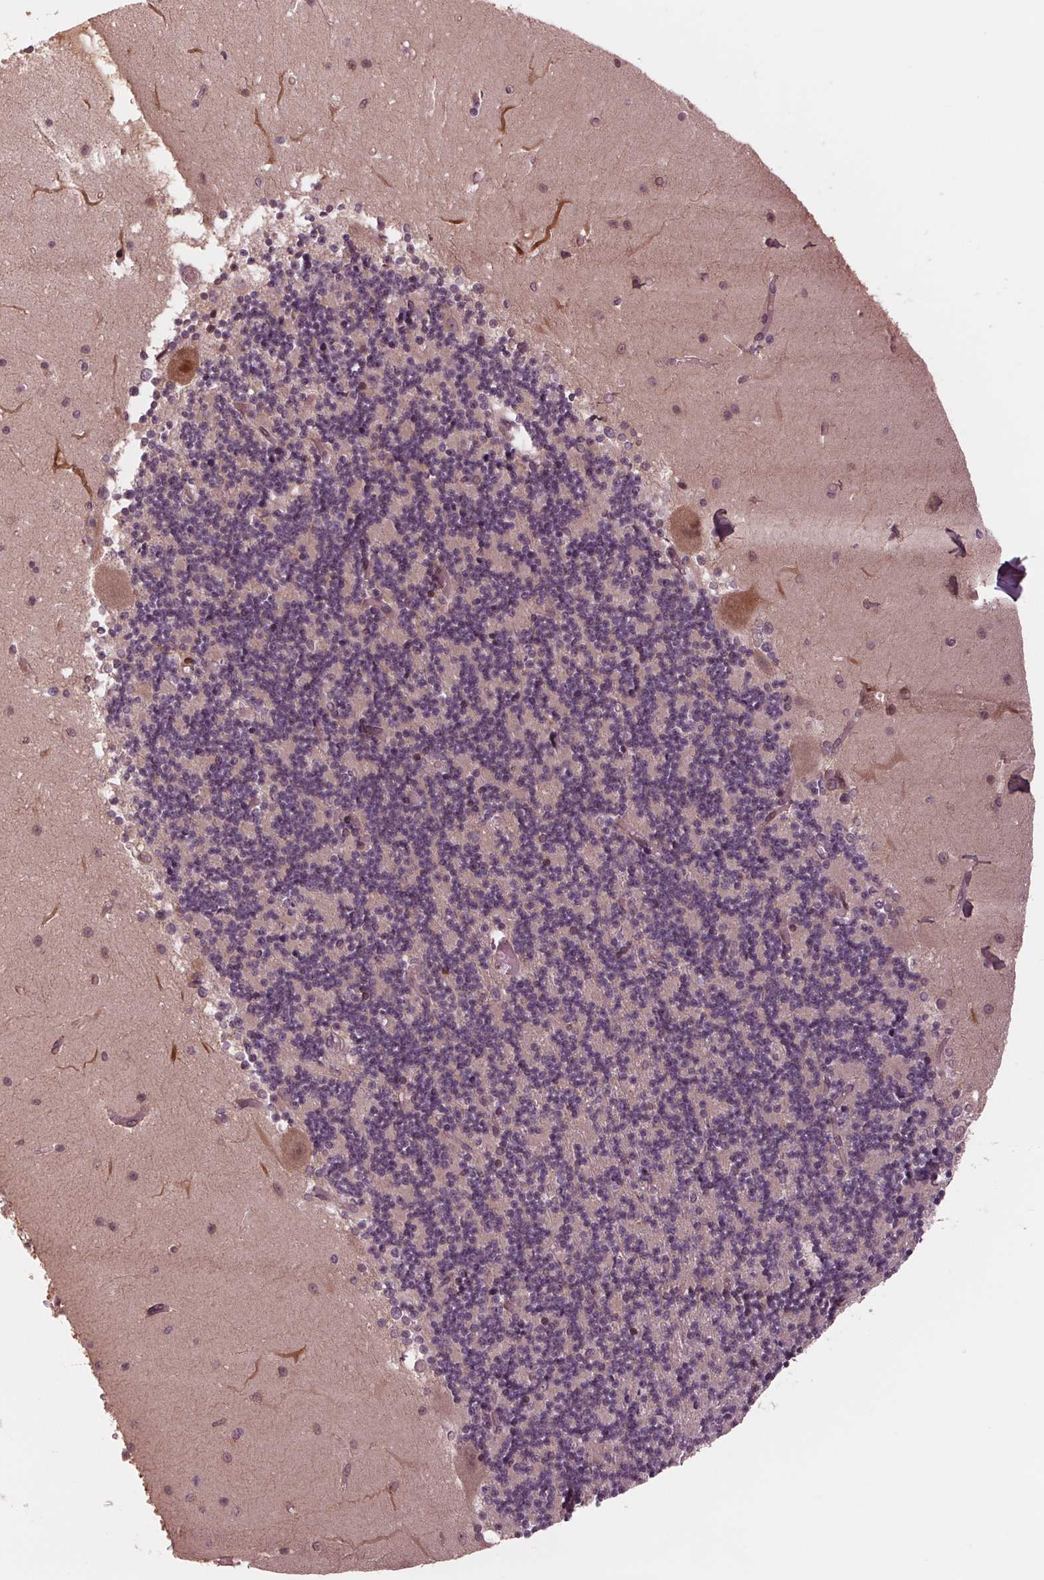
{"staining": {"intensity": "moderate", "quantity": "<25%", "location": "nuclear"}, "tissue": "cerebellum", "cell_type": "Cells in granular layer", "image_type": "normal", "snomed": [{"axis": "morphology", "description": "Normal tissue, NOS"}, {"axis": "topography", "description": "Cerebellum"}], "caption": "This micrograph demonstrates immunohistochemistry (IHC) staining of normal cerebellum, with low moderate nuclear expression in approximately <25% of cells in granular layer.", "gene": "ZNF471", "patient": {"sex": "female", "age": 28}}